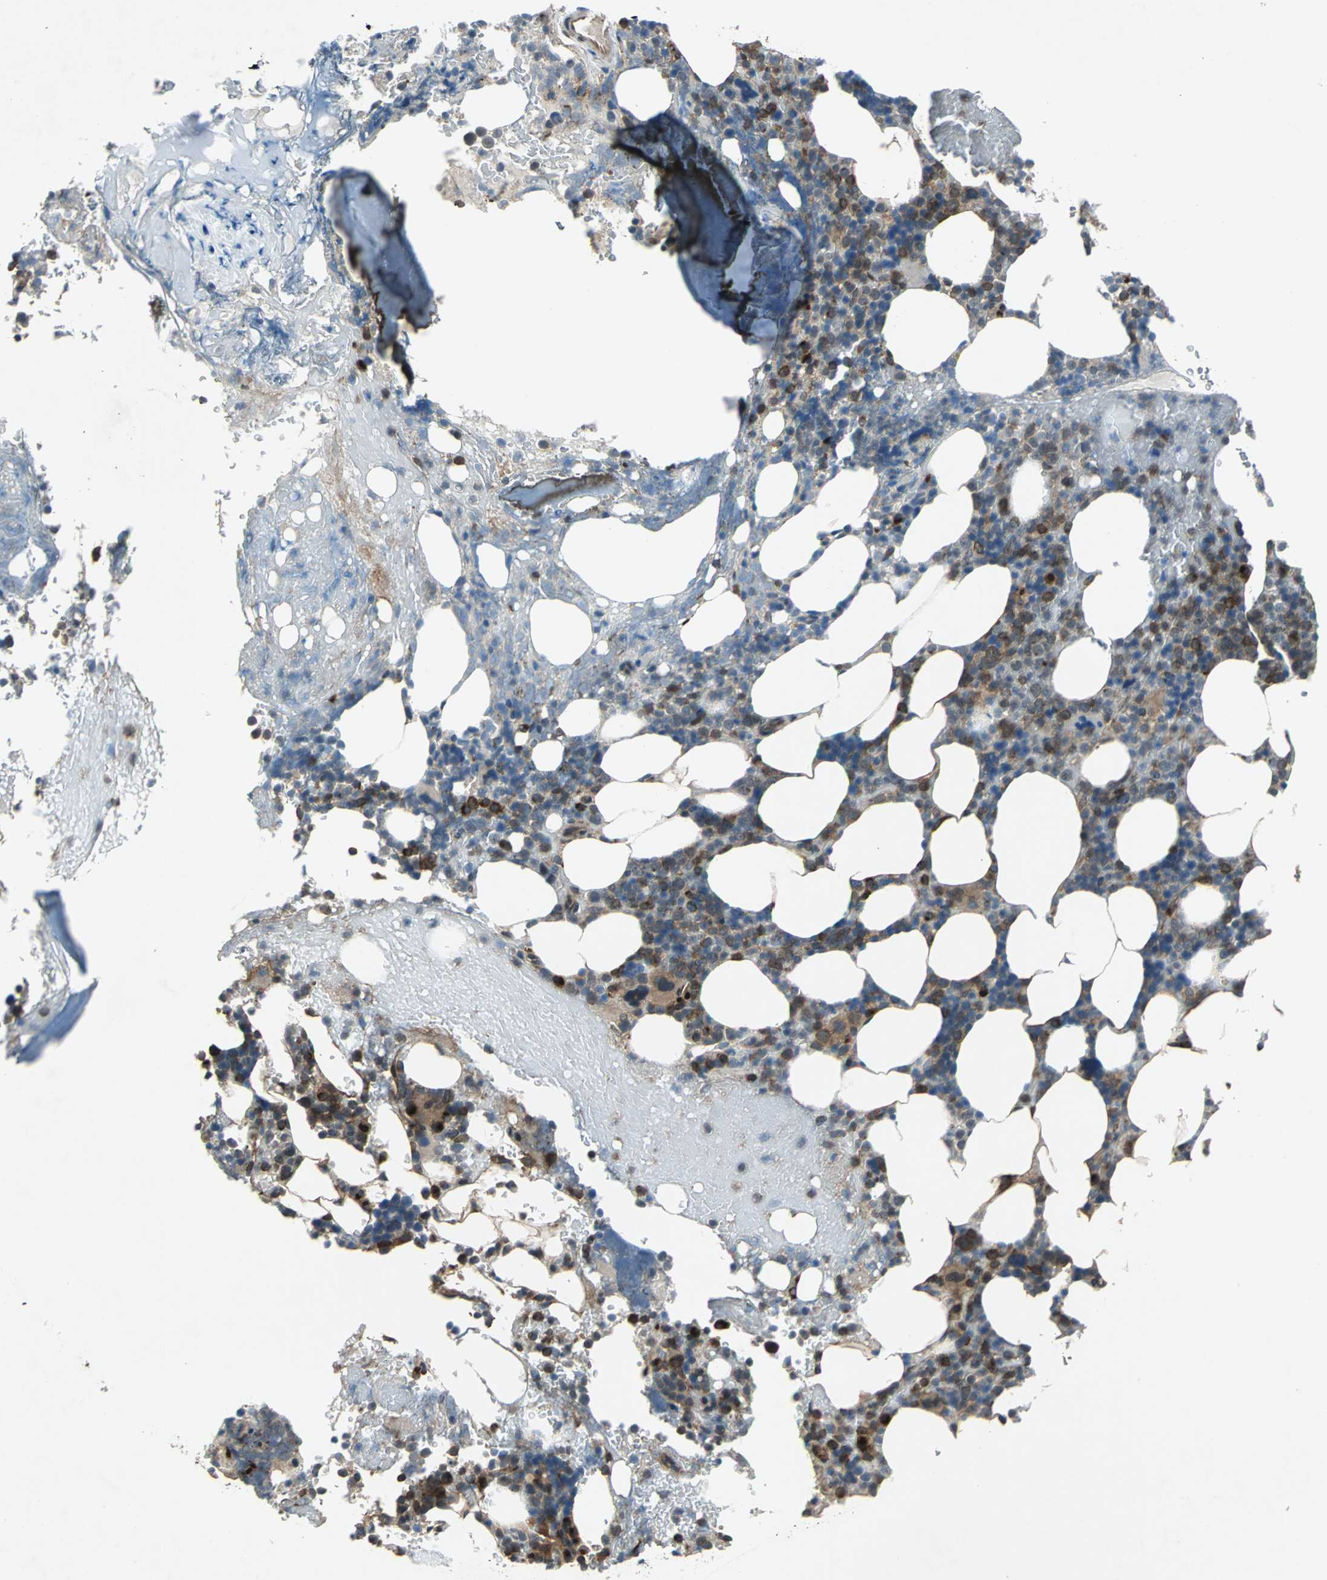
{"staining": {"intensity": "strong", "quantity": "25%-75%", "location": "cytoplasmic/membranous"}, "tissue": "bone marrow", "cell_type": "Hematopoietic cells", "image_type": "normal", "snomed": [{"axis": "morphology", "description": "Normal tissue, NOS"}, {"axis": "topography", "description": "Bone marrow"}], "caption": "IHC histopathology image of normal bone marrow: bone marrow stained using immunohistochemistry (IHC) reveals high levels of strong protein expression localized specifically in the cytoplasmic/membranous of hematopoietic cells, appearing as a cytoplasmic/membranous brown color.", "gene": "NFKBIE", "patient": {"sex": "female", "age": 73}}